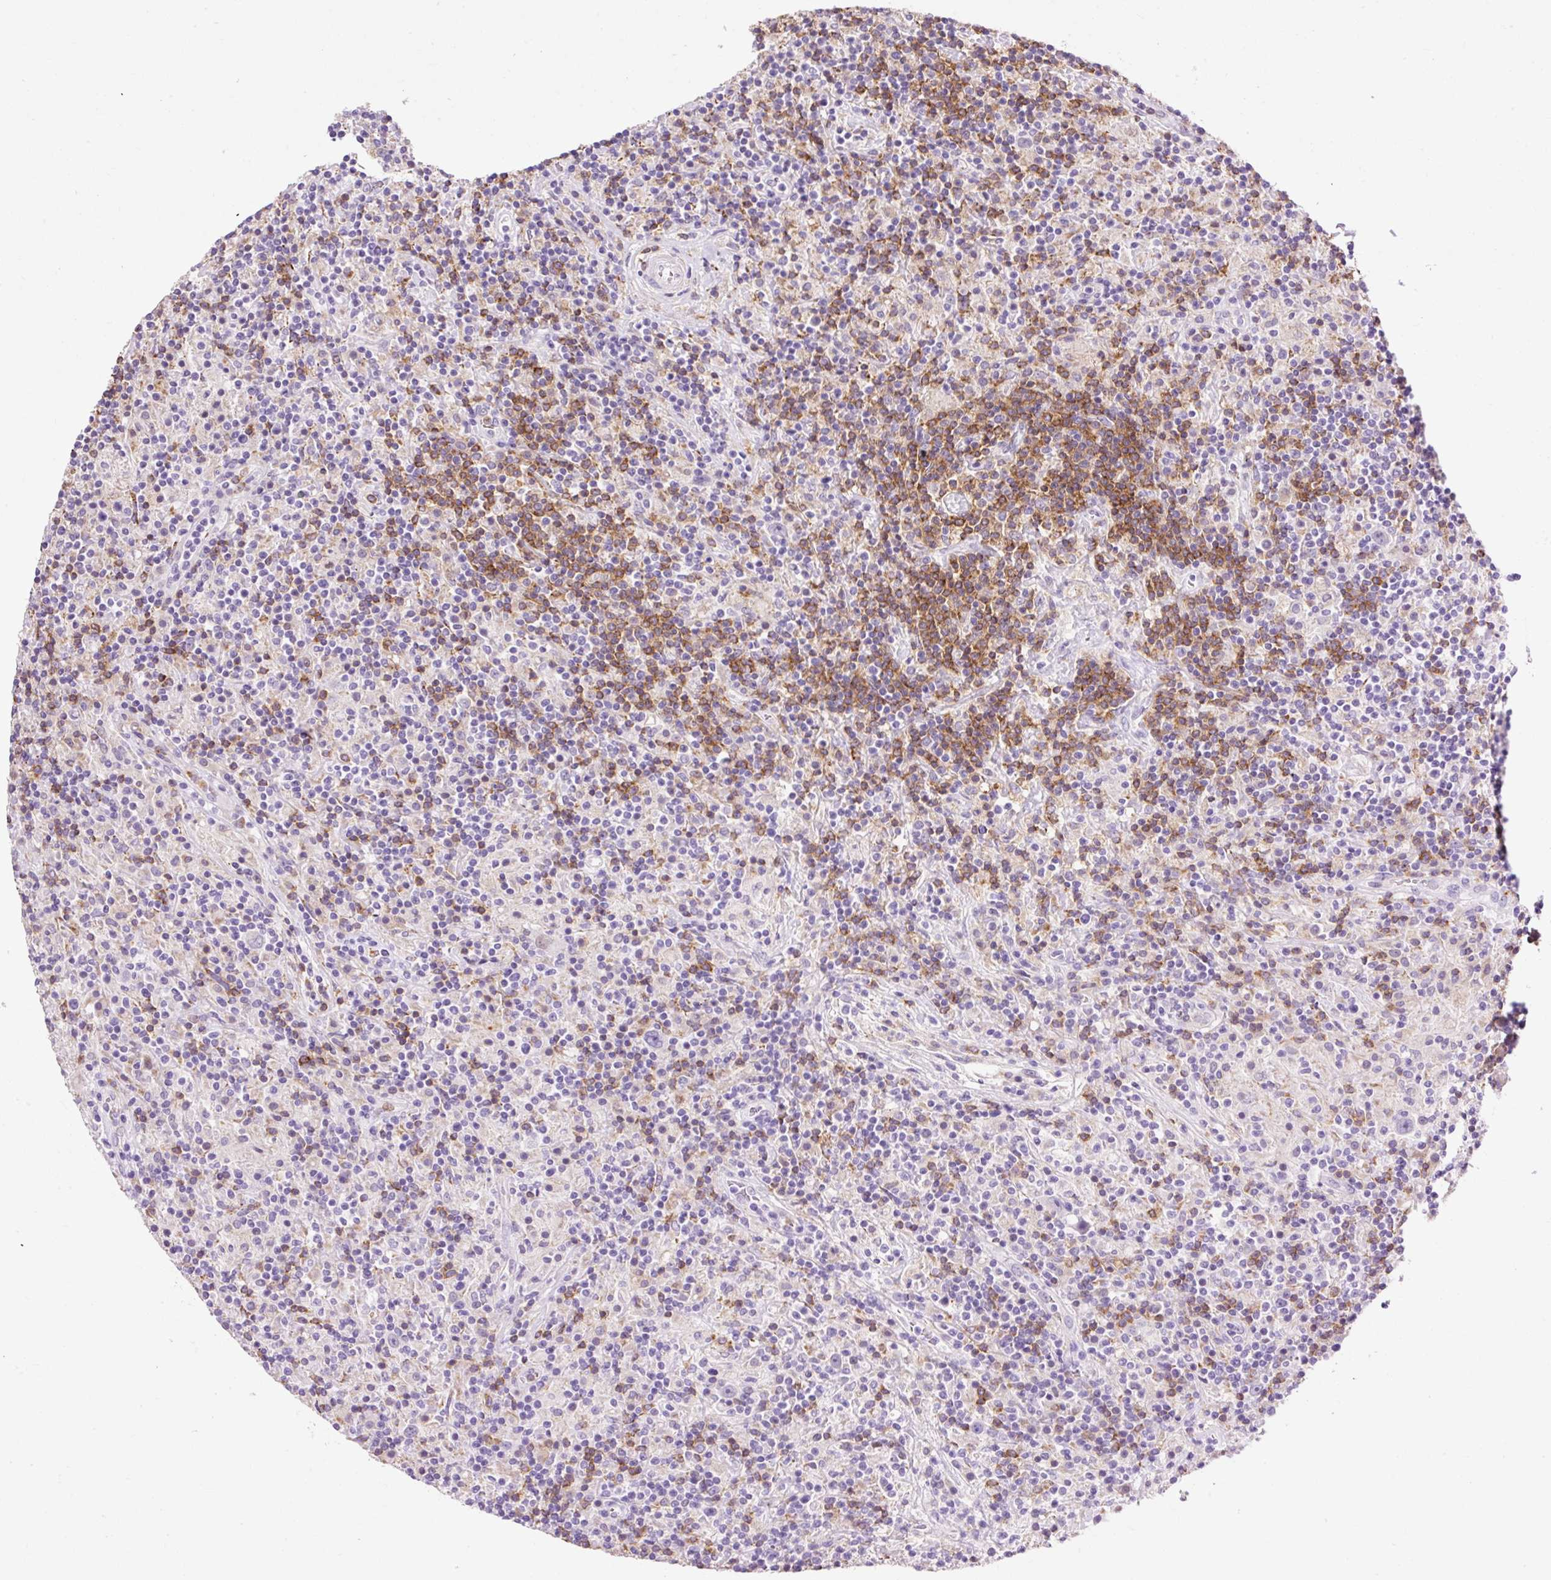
{"staining": {"intensity": "negative", "quantity": "none", "location": "none"}, "tissue": "lymphoma", "cell_type": "Tumor cells", "image_type": "cancer", "snomed": [{"axis": "morphology", "description": "Hodgkin's disease, NOS"}, {"axis": "topography", "description": "Lymph node"}], "caption": "A micrograph of human Hodgkin's disease is negative for staining in tumor cells.", "gene": "LY86", "patient": {"sex": "male", "age": 70}}